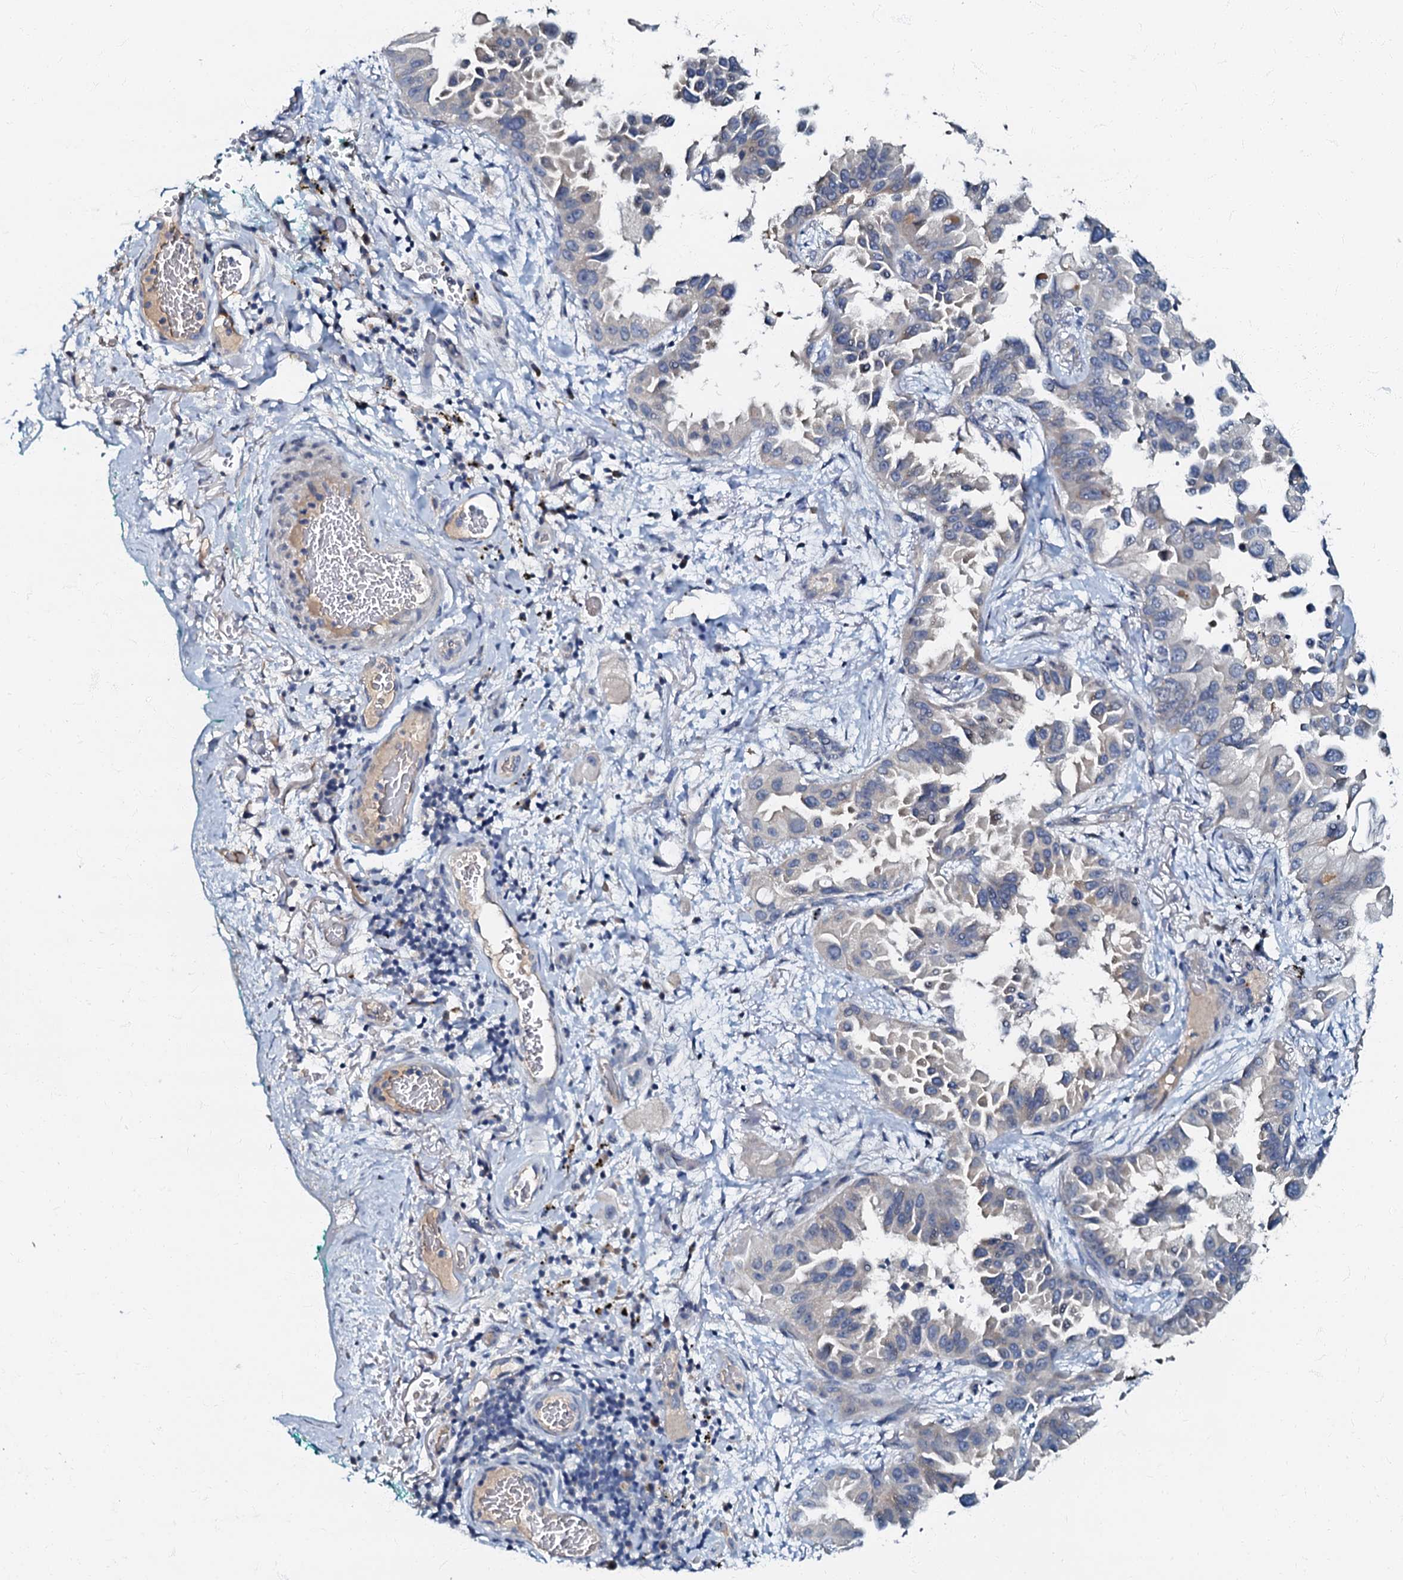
{"staining": {"intensity": "negative", "quantity": "none", "location": "none"}, "tissue": "lung cancer", "cell_type": "Tumor cells", "image_type": "cancer", "snomed": [{"axis": "morphology", "description": "Adenocarcinoma, NOS"}, {"axis": "topography", "description": "Lung"}], "caption": "Immunohistochemical staining of human lung cancer (adenocarcinoma) reveals no significant expression in tumor cells.", "gene": "OLAH", "patient": {"sex": "female", "age": 67}}